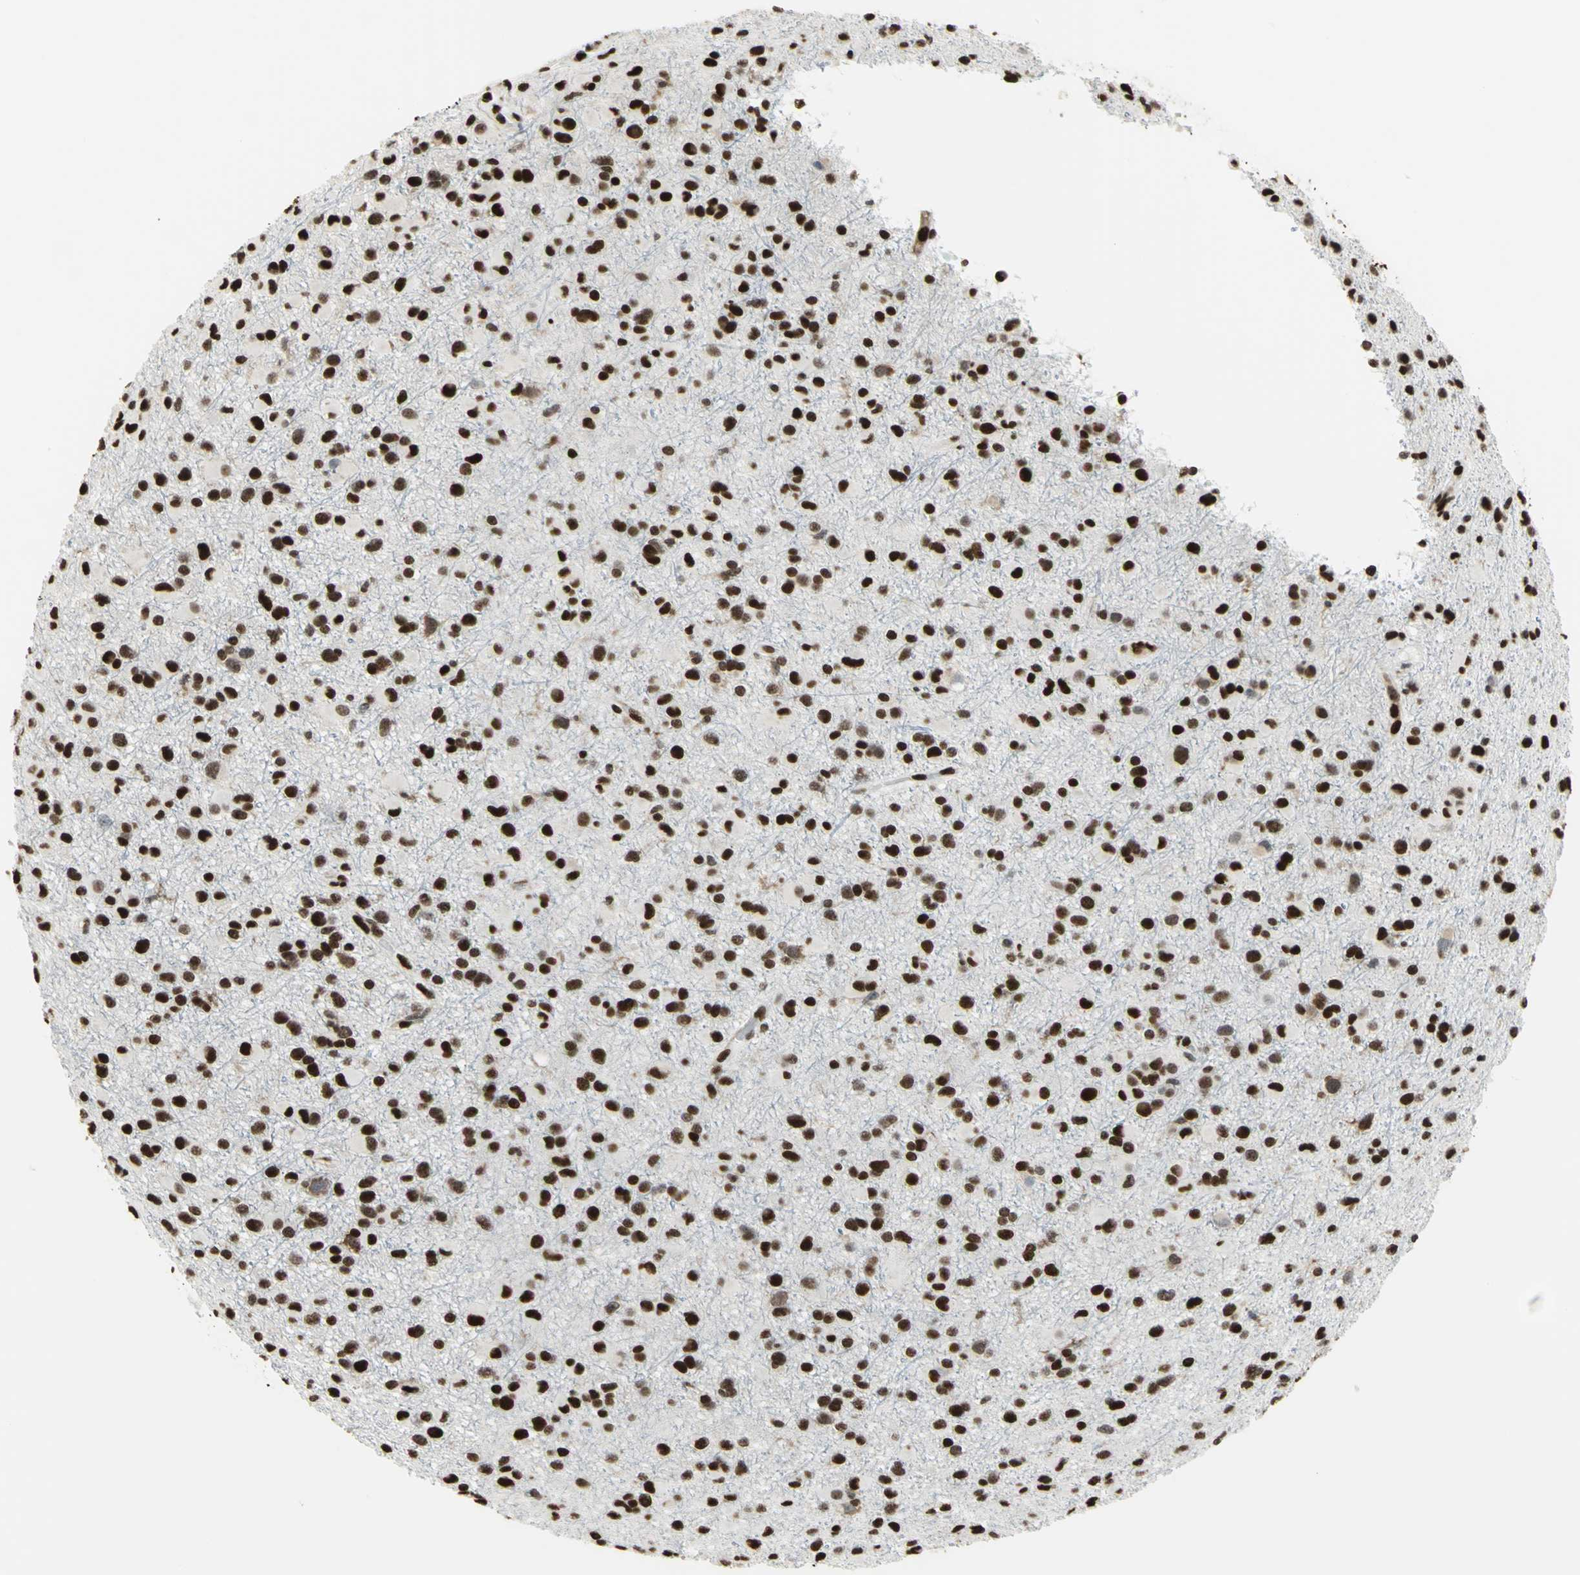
{"staining": {"intensity": "strong", "quantity": ">75%", "location": "nuclear"}, "tissue": "glioma", "cell_type": "Tumor cells", "image_type": "cancer", "snomed": [{"axis": "morphology", "description": "Glioma, malignant, Low grade"}, {"axis": "topography", "description": "Brain"}], "caption": "There is high levels of strong nuclear staining in tumor cells of malignant glioma (low-grade), as demonstrated by immunohistochemical staining (brown color).", "gene": "HMGB1", "patient": {"sex": "male", "age": 42}}